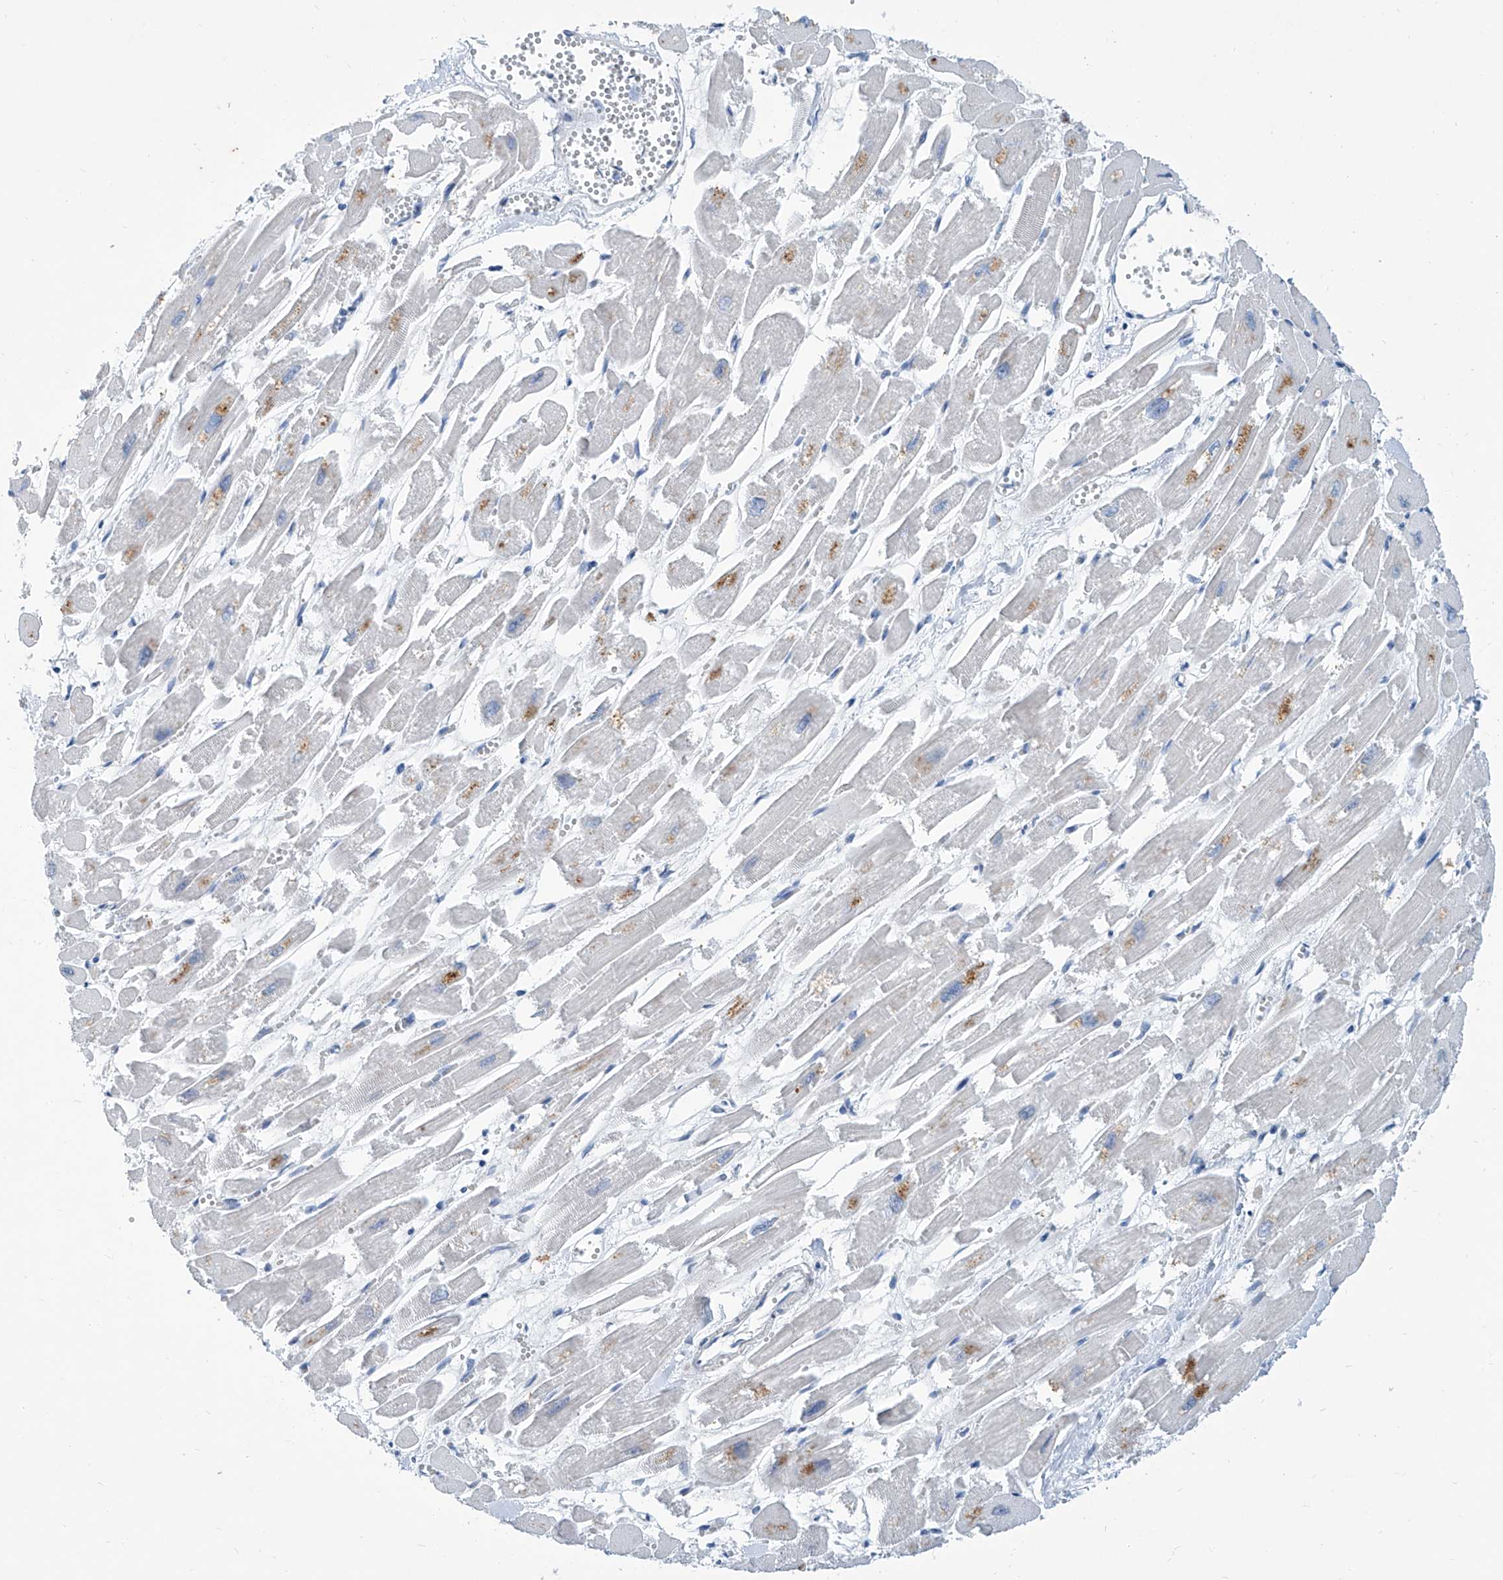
{"staining": {"intensity": "moderate", "quantity": "<25%", "location": "cytoplasmic/membranous"}, "tissue": "heart muscle", "cell_type": "Cardiomyocytes", "image_type": "normal", "snomed": [{"axis": "morphology", "description": "Normal tissue, NOS"}, {"axis": "topography", "description": "Heart"}], "caption": "The histopathology image shows staining of unremarkable heart muscle, revealing moderate cytoplasmic/membranous protein positivity (brown color) within cardiomyocytes. The protein is shown in brown color, while the nuclei are stained blue.", "gene": "ZNF519", "patient": {"sex": "male", "age": 54}}